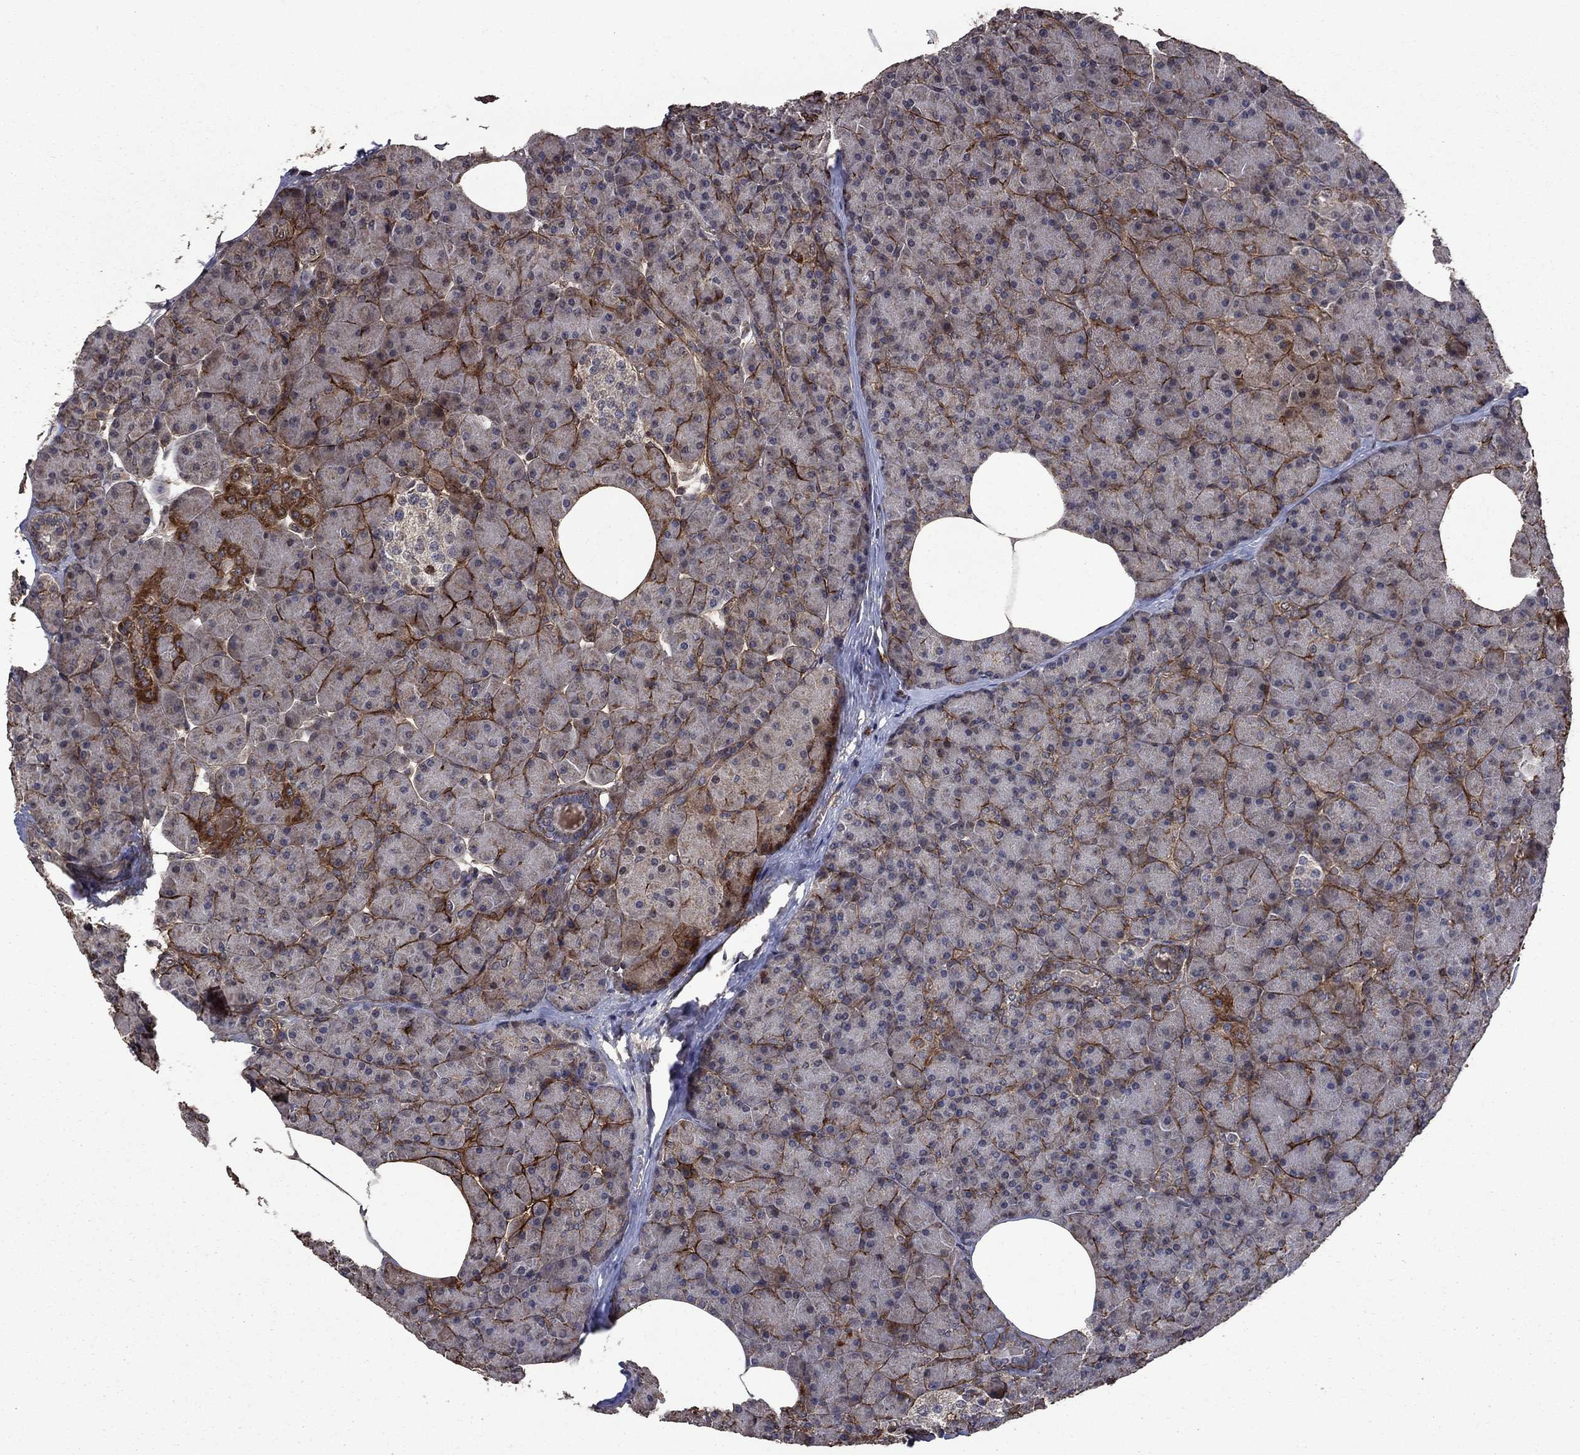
{"staining": {"intensity": "strong", "quantity": "<25%", "location": "cytoplasmic/membranous"}, "tissue": "pancreas", "cell_type": "Exocrine glandular cells", "image_type": "normal", "snomed": [{"axis": "morphology", "description": "Normal tissue, NOS"}, {"axis": "topography", "description": "Pancreas"}], "caption": "Strong cytoplasmic/membranous staining for a protein is appreciated in approximately <25% of exocrine glandular cells of unremarkable pancreas using immunohistochemistry.", "gene": "COL18A1", "patient": {"sex": "female", "age": 45}}